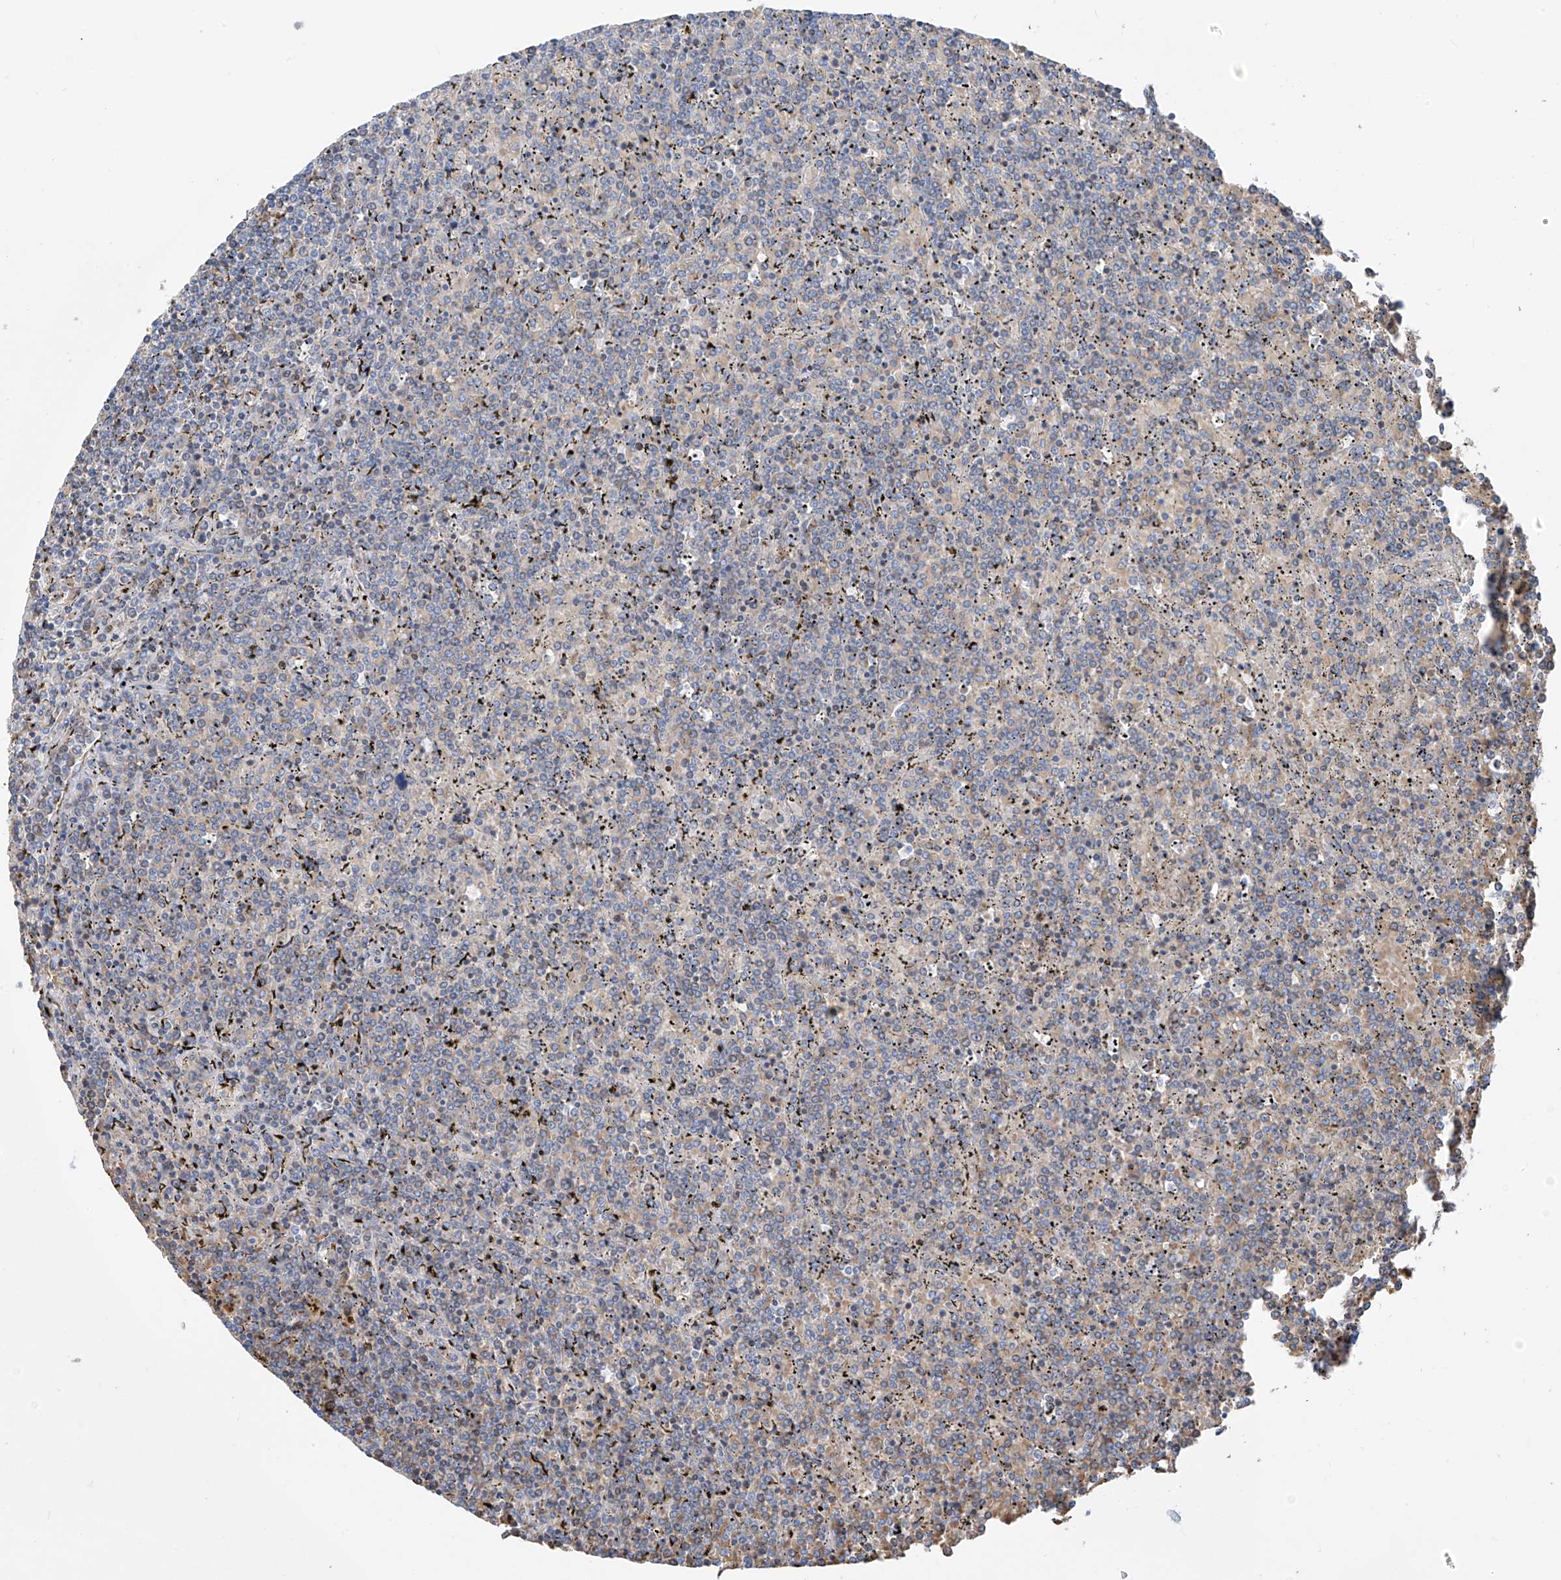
{"staining": {"intensity": "negative", "quantity": "none", "location": "none"}, "tissue": "lymphoma", "cell_type": "Tumor cells", "image_type": "cancer", "snomed": [{"axis": "morphology", "description": "Malignant lymphoma, non-Hodgkin's type, Low grade"}, {"axis": "topography", "description": "Spleen"}], "caption": "There is no significant staining in tumor cells of lymphoma.", "gene": "EOMES", "patient": {"sex": "female", "age": 19}}